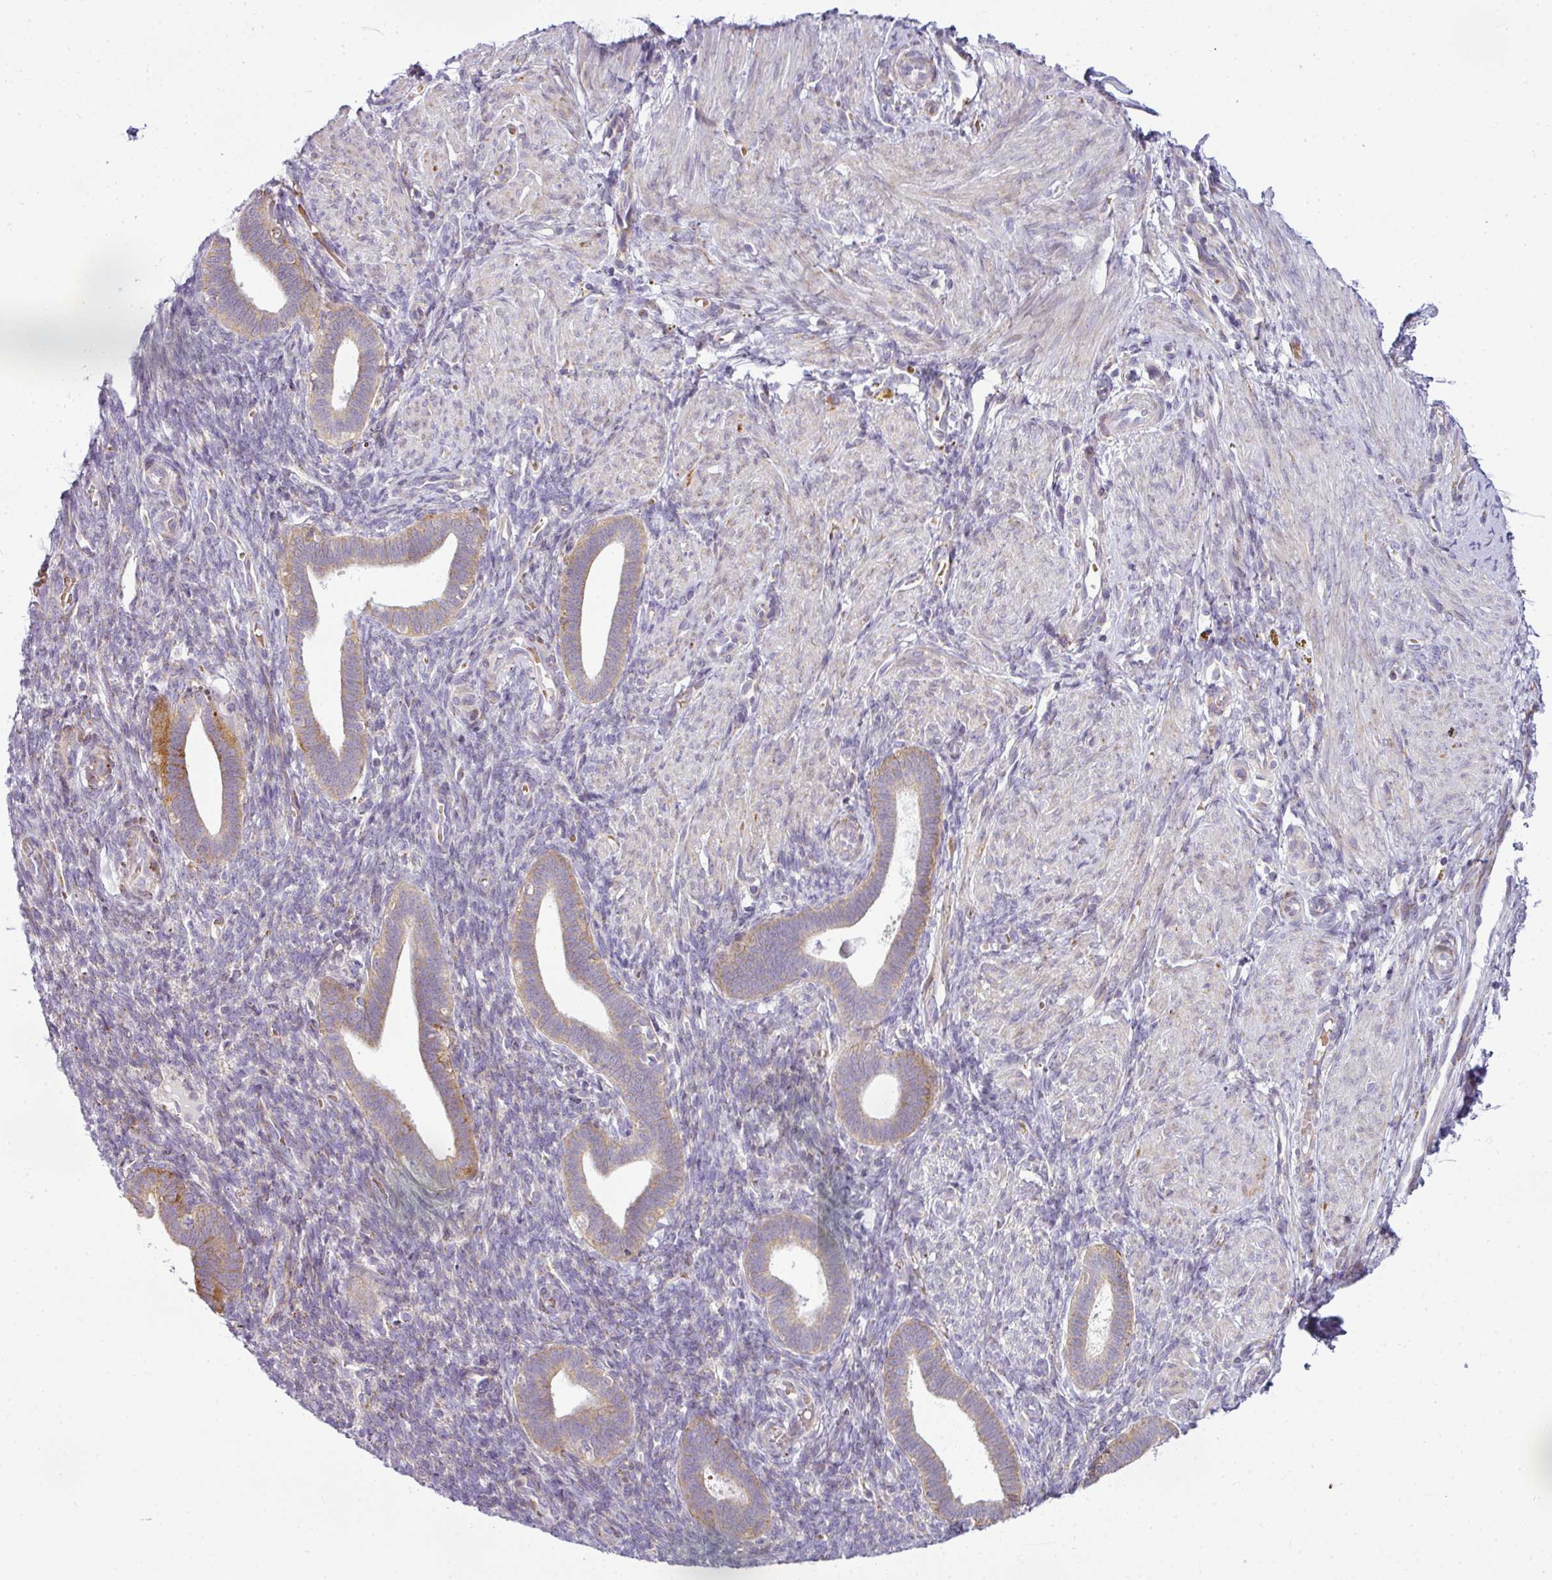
{"staining": {"intensity": "negative", "quantity": "none", "location": "none"}, "tissue": "endometrium", "cell_type": "Cells in endometrial stroma", "image_type": "normal", "snomed": [{"axis": "morphology", "description": "Normal tissue, NOS"}, {"axis": "topography", "description": "Endometrium"}], "caption": "This photomicrograph is of benign endometrium stained with immunohistochemistry (IHC) to label a protein in brown with the nuclei are counter-stained blue. There is no staining in cells in endometrial stroma. (Stains: DAB (3,3'-diaminobenzidine) immunohistochemistry with hematoxylin counter stain, Microscopy: brightfield microscopy at high magnification).", "gene": "ANKRD18A", "patient": {"sex": "female", "age": 34}}